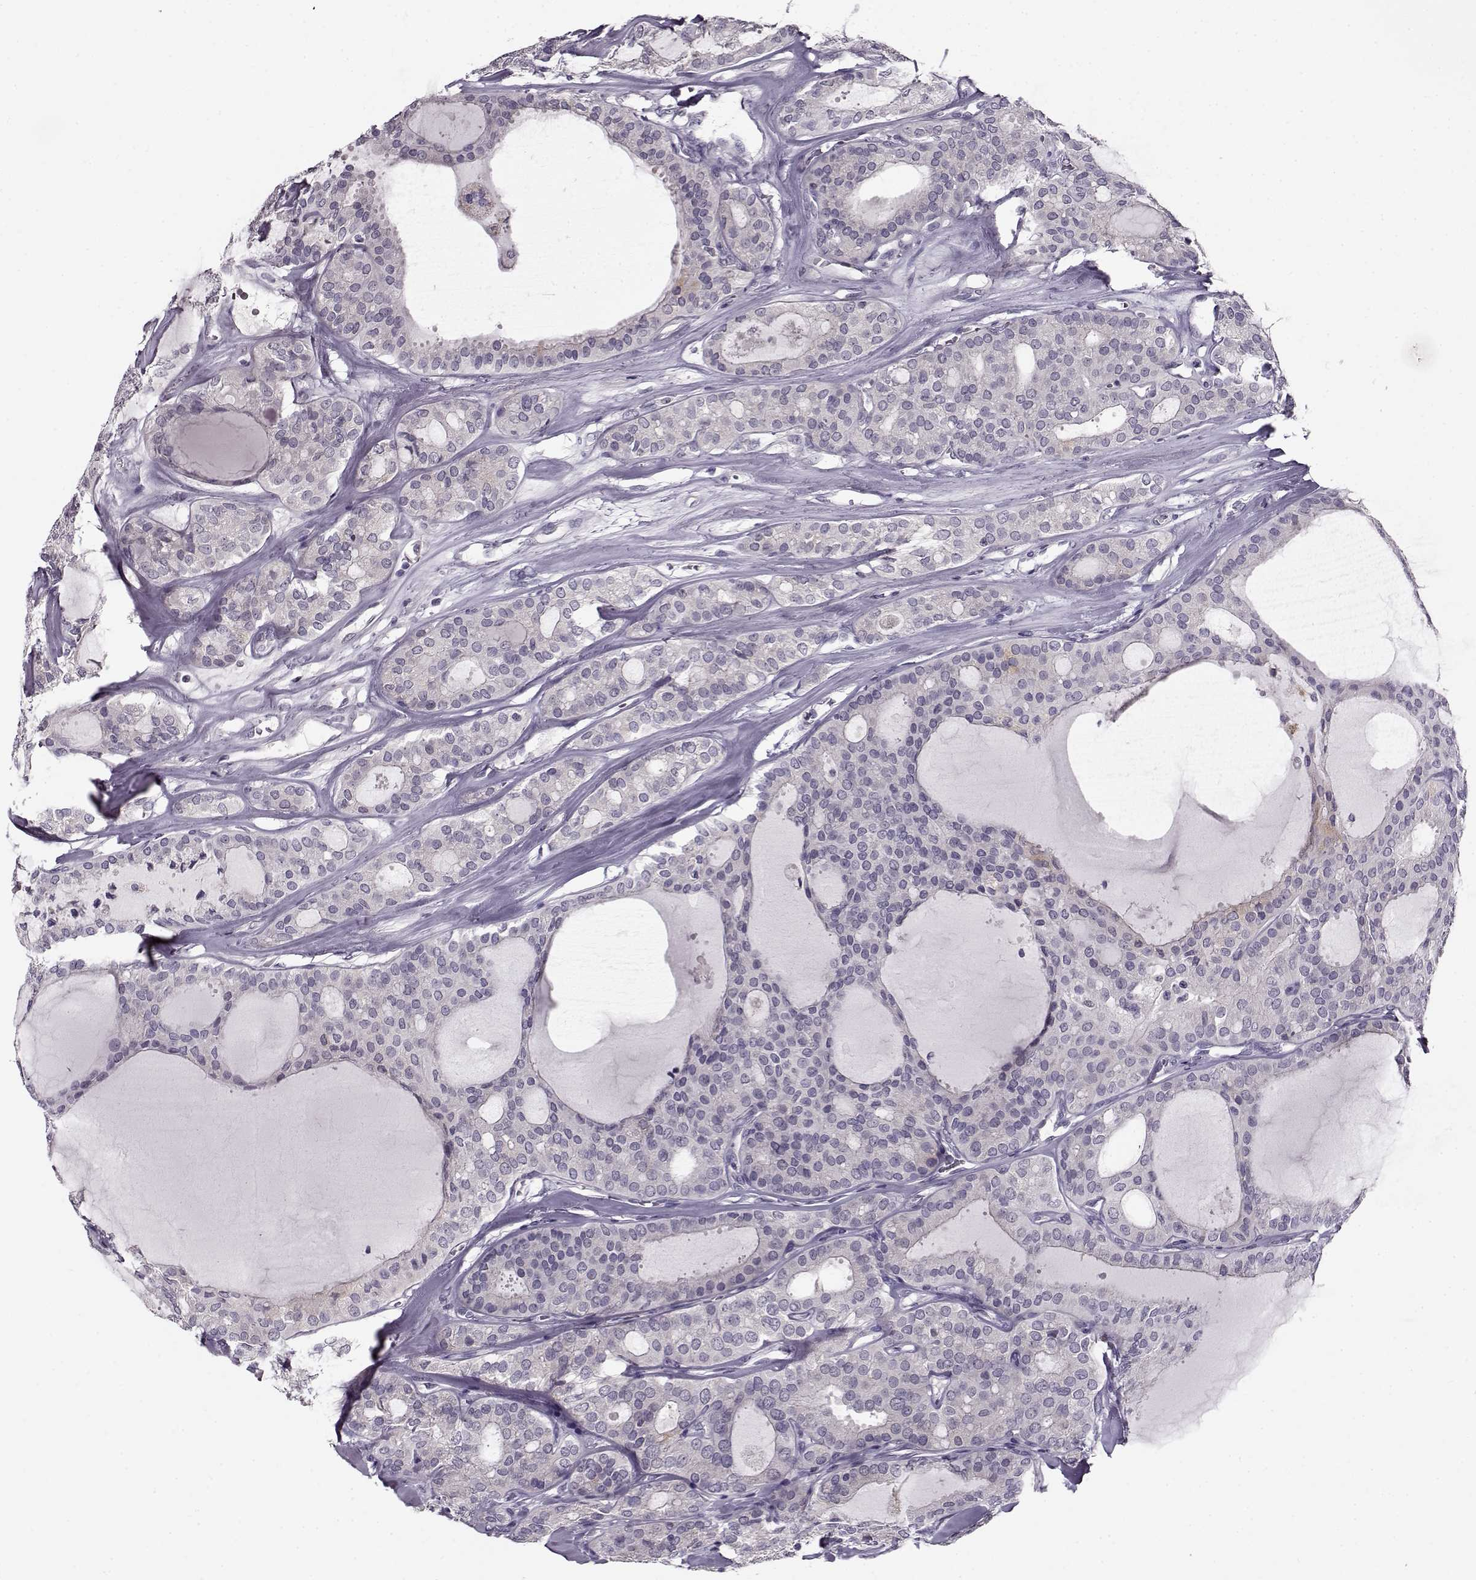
{"staining": {"intensity": "negative", "quantity": "none", "location": "none"}, "tissue": "thyroid cancer", "cell_type": "Tumor cells", "image_type": "cancer", "snomed": [{"axis": "morphology", "description": "Follicular adenoma carcinoma, NOS"}, {"axis": "topography", "description": "Thyroid gland"}], "caption": "An immunohistochemistry image of thyroid cancer is shown. There is no staining in tumor cells of thyroid cancer.", "gene": "RP1L1", "patient": {"sex": "male", "age": 75}}